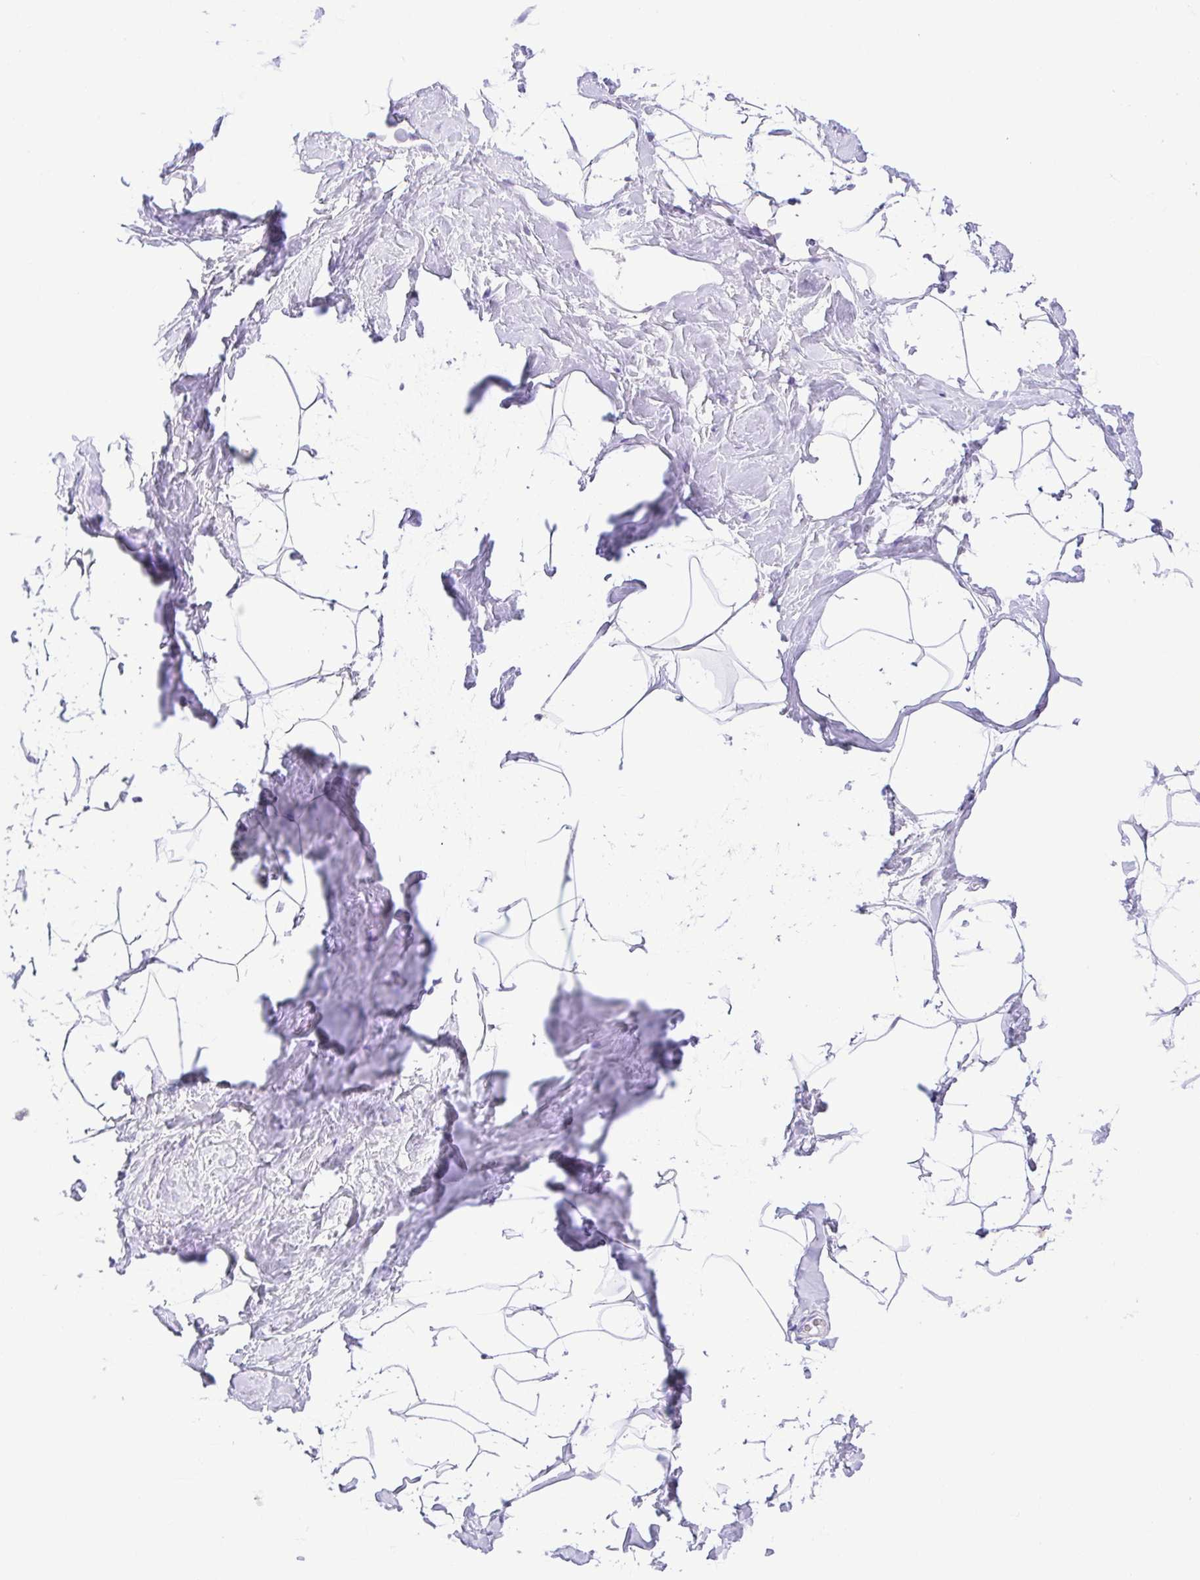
{"staining": {"intensity": "negative", "quantity": "none", "location": "none"}, "tissue": "breast", "cell_type": "Adipocytes", "image_type": "normal", "snomed": [{"axis": "morphology", "description": "Normal tissue, NOS"}, {"axis": "topography", "description": "Breast"}], "caption": "This histopathology image is of normal breast stained with IHC to label a protein in brown with the nuclei are counter-stained blue. There is no expression in adipocytes.", "gene": "CDSN", "patient": {"sex": "female", "age": 32}}